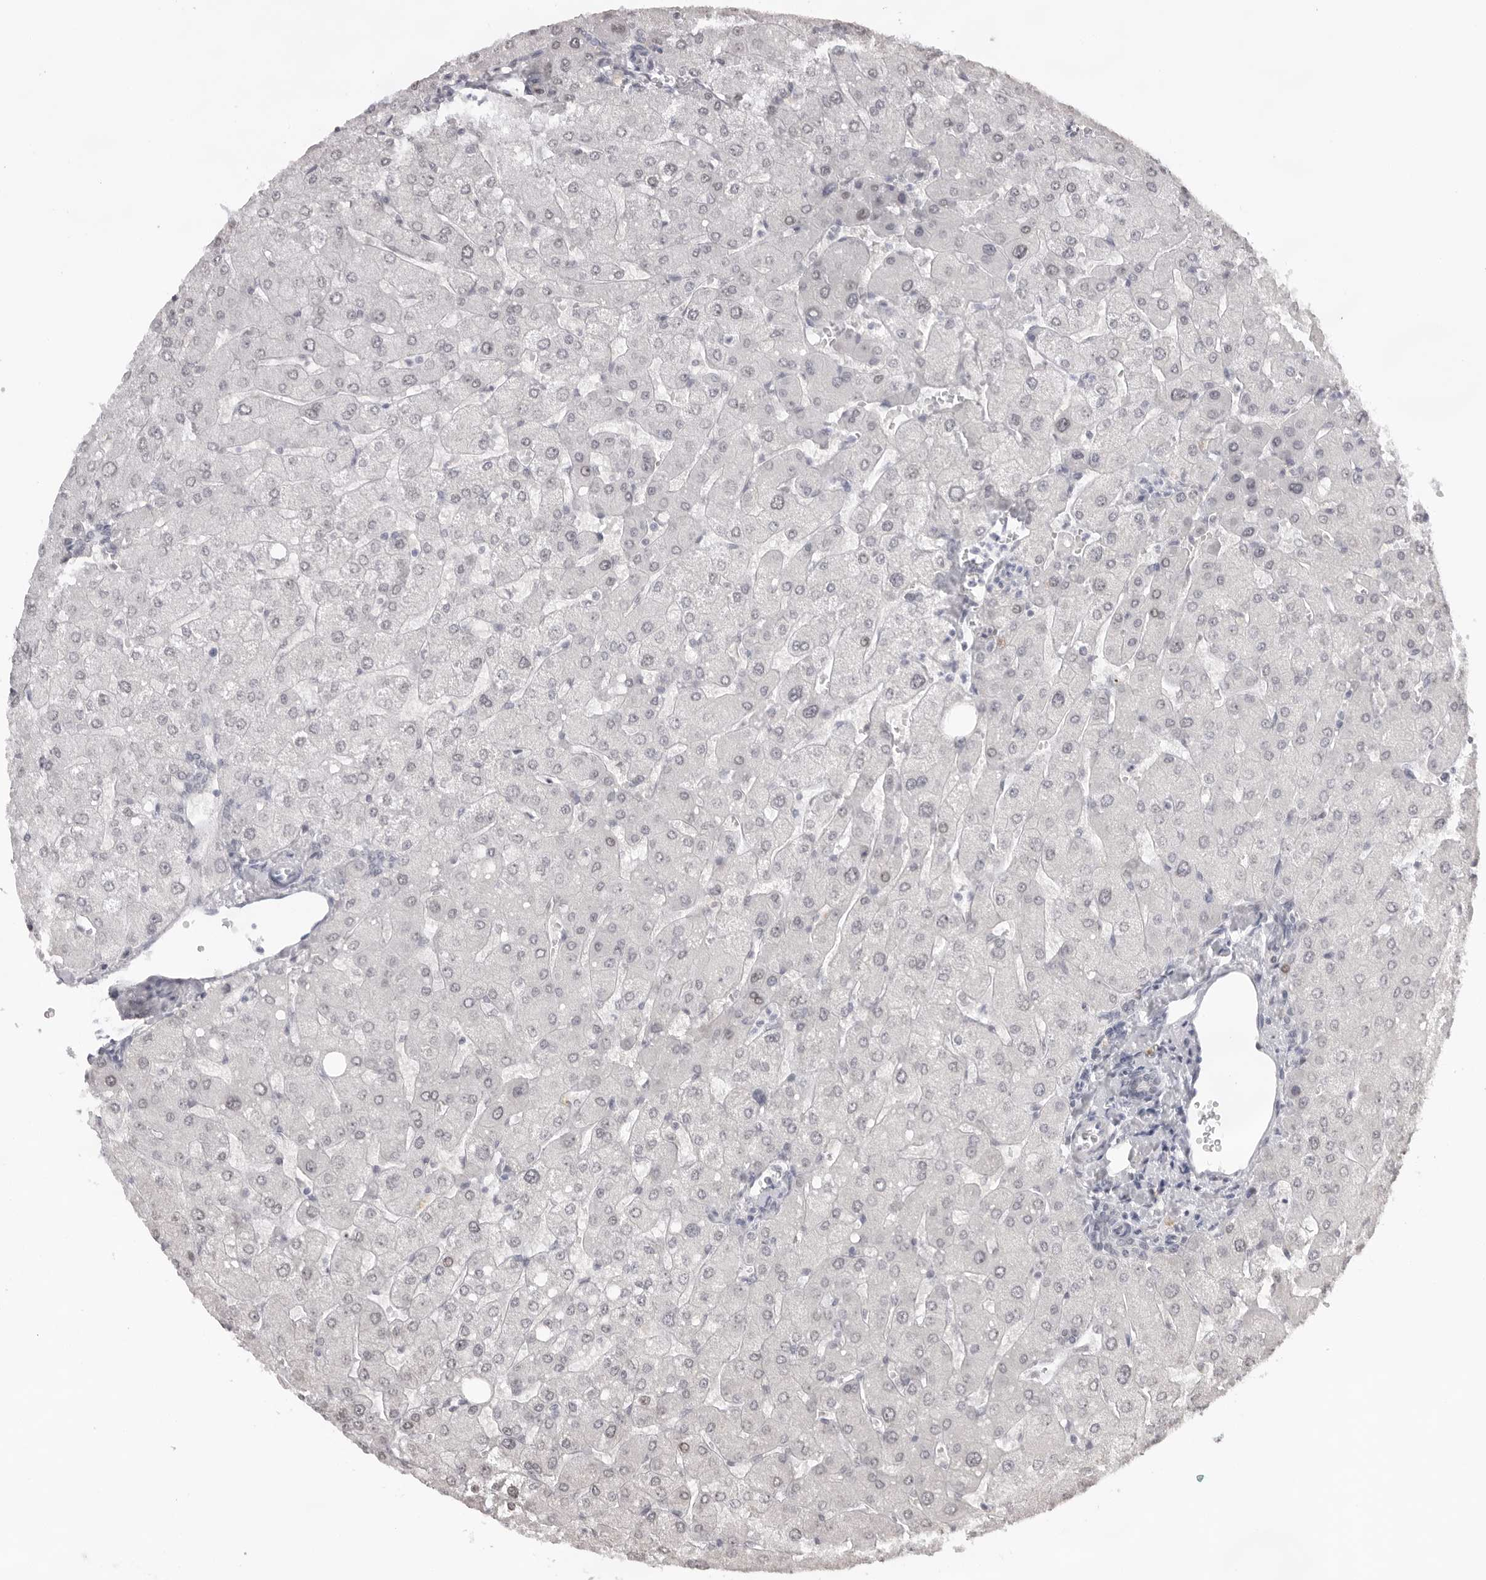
{"staining": {"intensity": "negative", "quantity": "none", "location": "none"}, "tissue": "liver", "cell_type": "Cholangiocytes", "image_type": "normal", "snomed": [{"axis": "morphology", "description": "Normal tissue, NOS"}, {"axis": "topography", "description": "Liver"}], "caption": "An IHC histopathology image of normal liver is shown. There is no staining in cholangiocytes of liver. (DAB immunohistochemistry (IHC), high magnification).", "gene": "KLK12", "patient": {"sex": "male", "age": 55}}